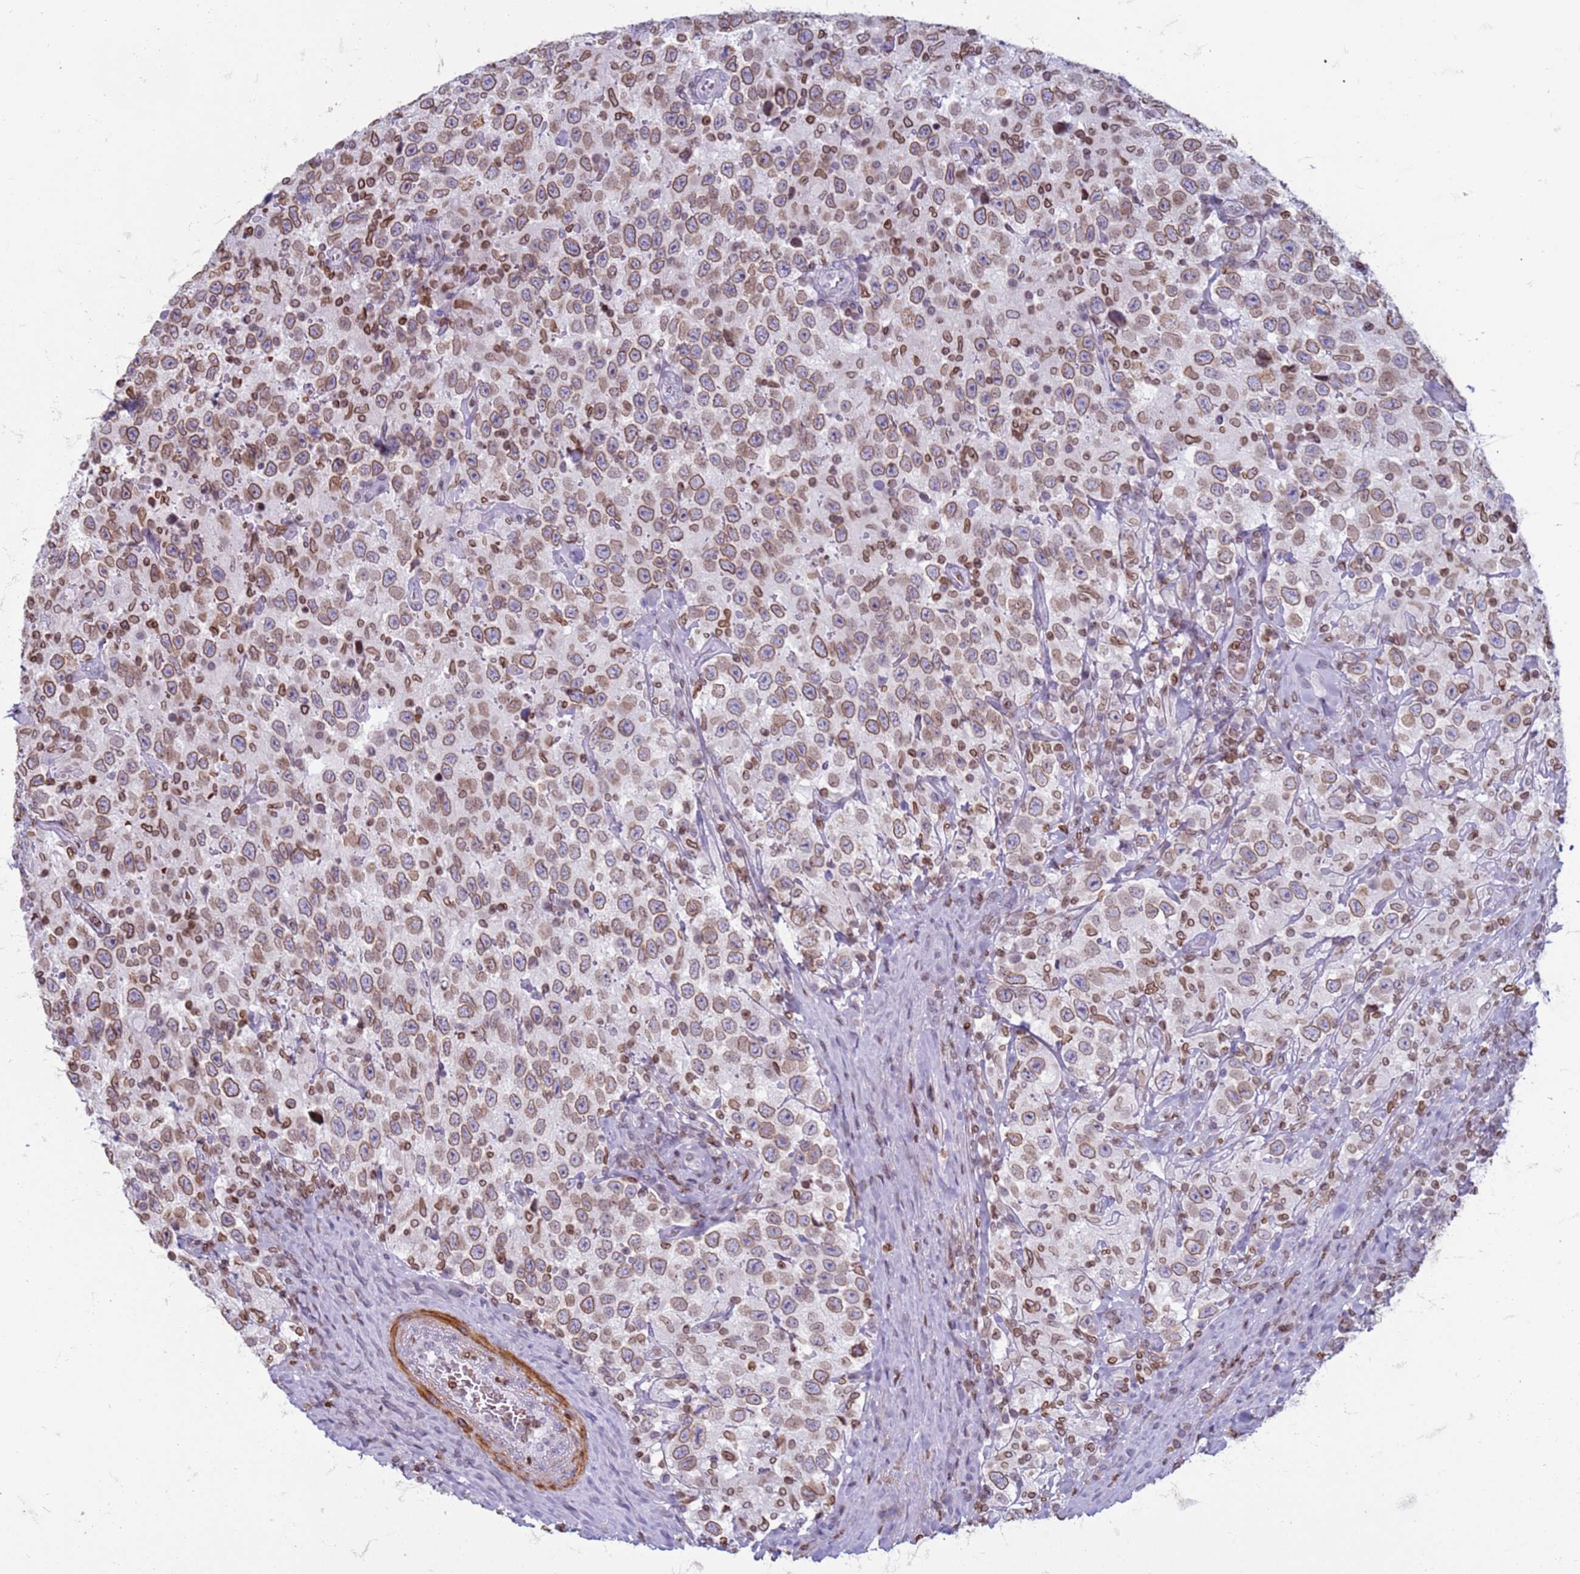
{"staining": {"intensity": "moderate", "quantity": ">75%", "location": "cytoplasmic/membranous,nuclear"}, "tissue": "testis cancer", "cell_type": "Tumor cells", "image_type": "cancer", "snomed": [{"axis": "morphology", "description": "Seminoma, NOS"}, {"axis": "topography", "description": "Testis"}], "caption": "The histopathology image exhibits a brown stain indicating the presence of a protein in the cytoplasmic/membranous and nuclear of tumor cells in testis seminoma.", "gene": "METTL25B", "patient": {"sex": "male", "age": 41}}